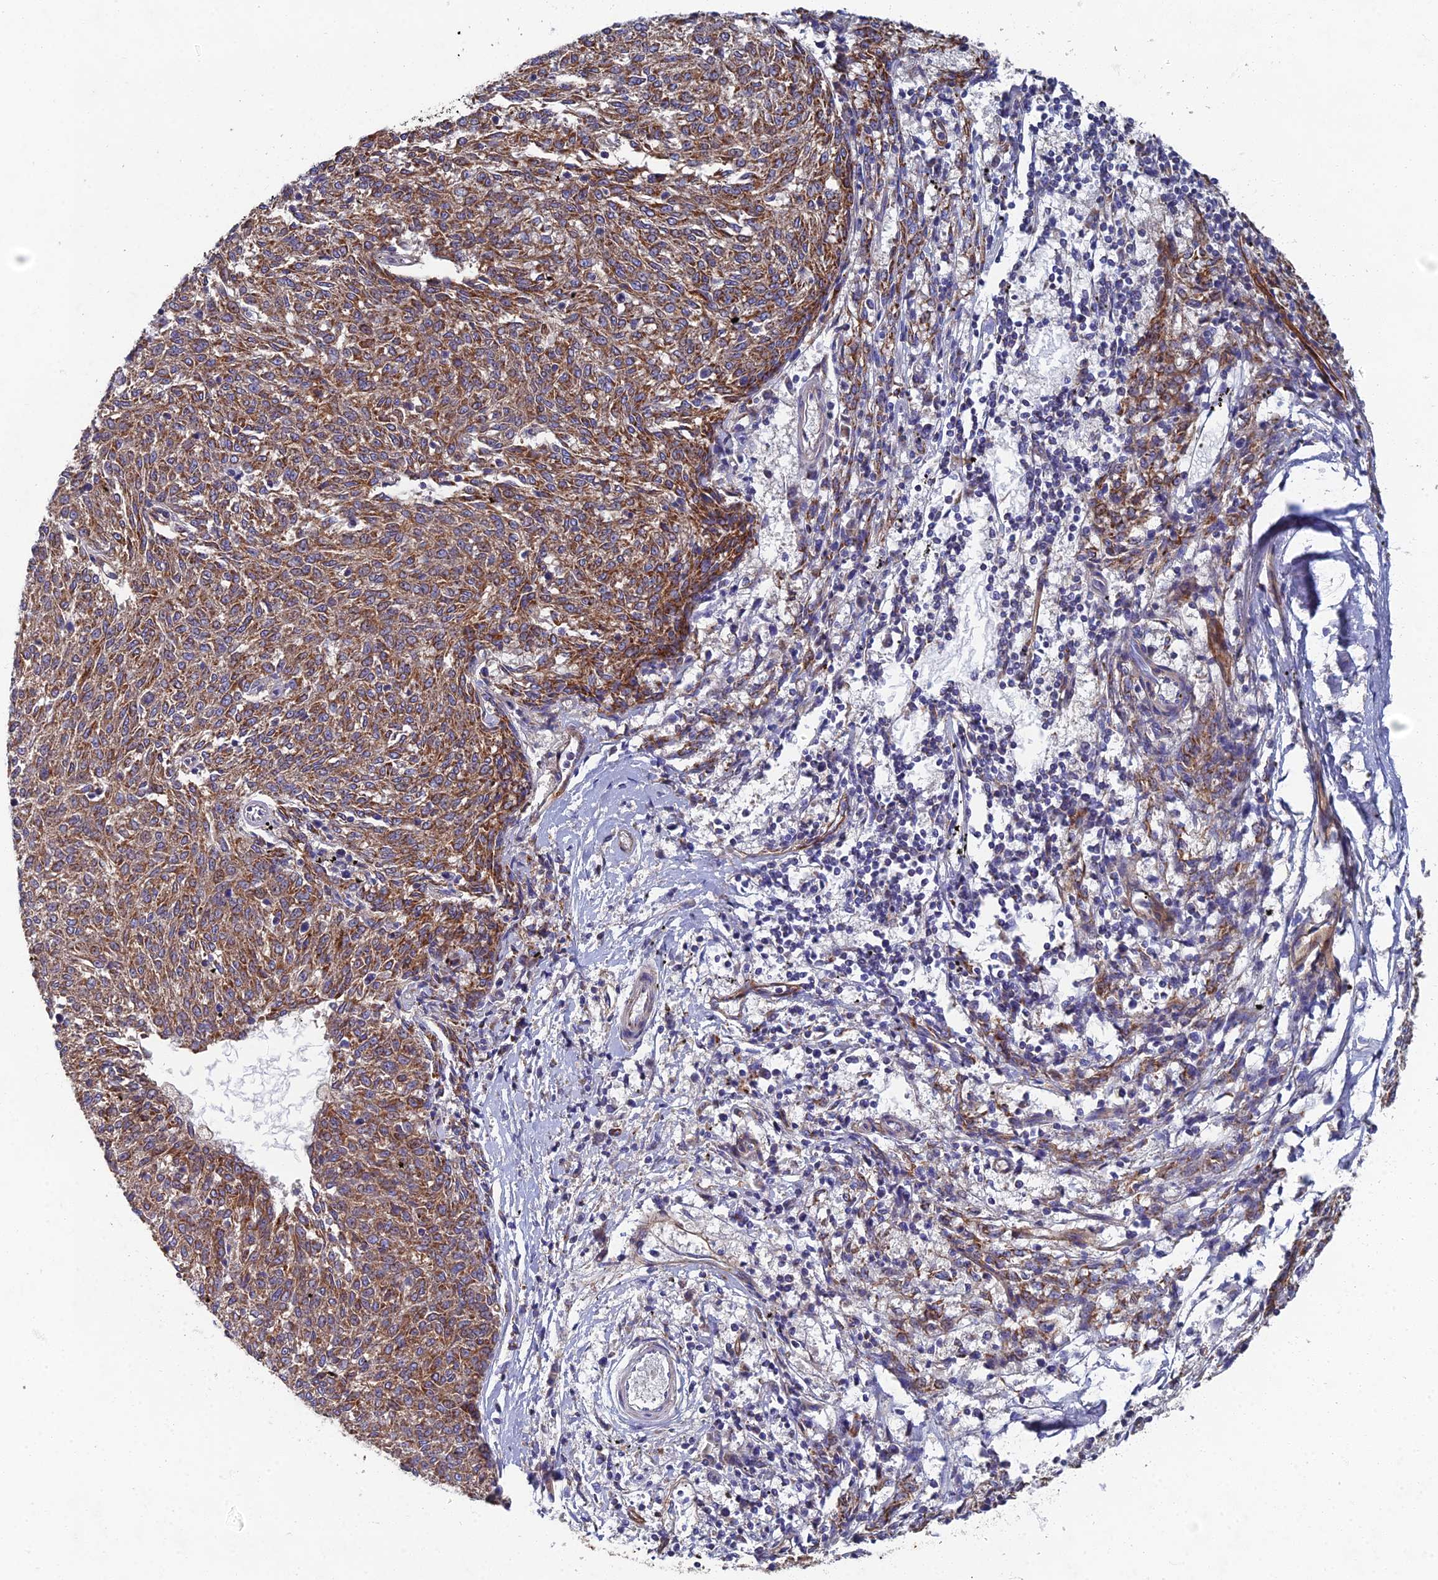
{"staining": {"intensity": "moderate", "quantity": ">75%", "location": "cytoplasmic/membranous"}, "tissue": "melanoma", "cell_type": "Tumor cells", "image_type": "cancer", "snomed": [{"axis": "morphology", "description": "Malignant melanoma, NOS"}, {"axis": "topography", "description": "Skin"}], "caption": "Malignant melanoma stained for a protein (brown) demonstrates moderate cytoplasmic/membranous positive expression in about >75% of tumor cells.", "gene": "RNASEK", "patient": {"sex": "female", "age": 72}}